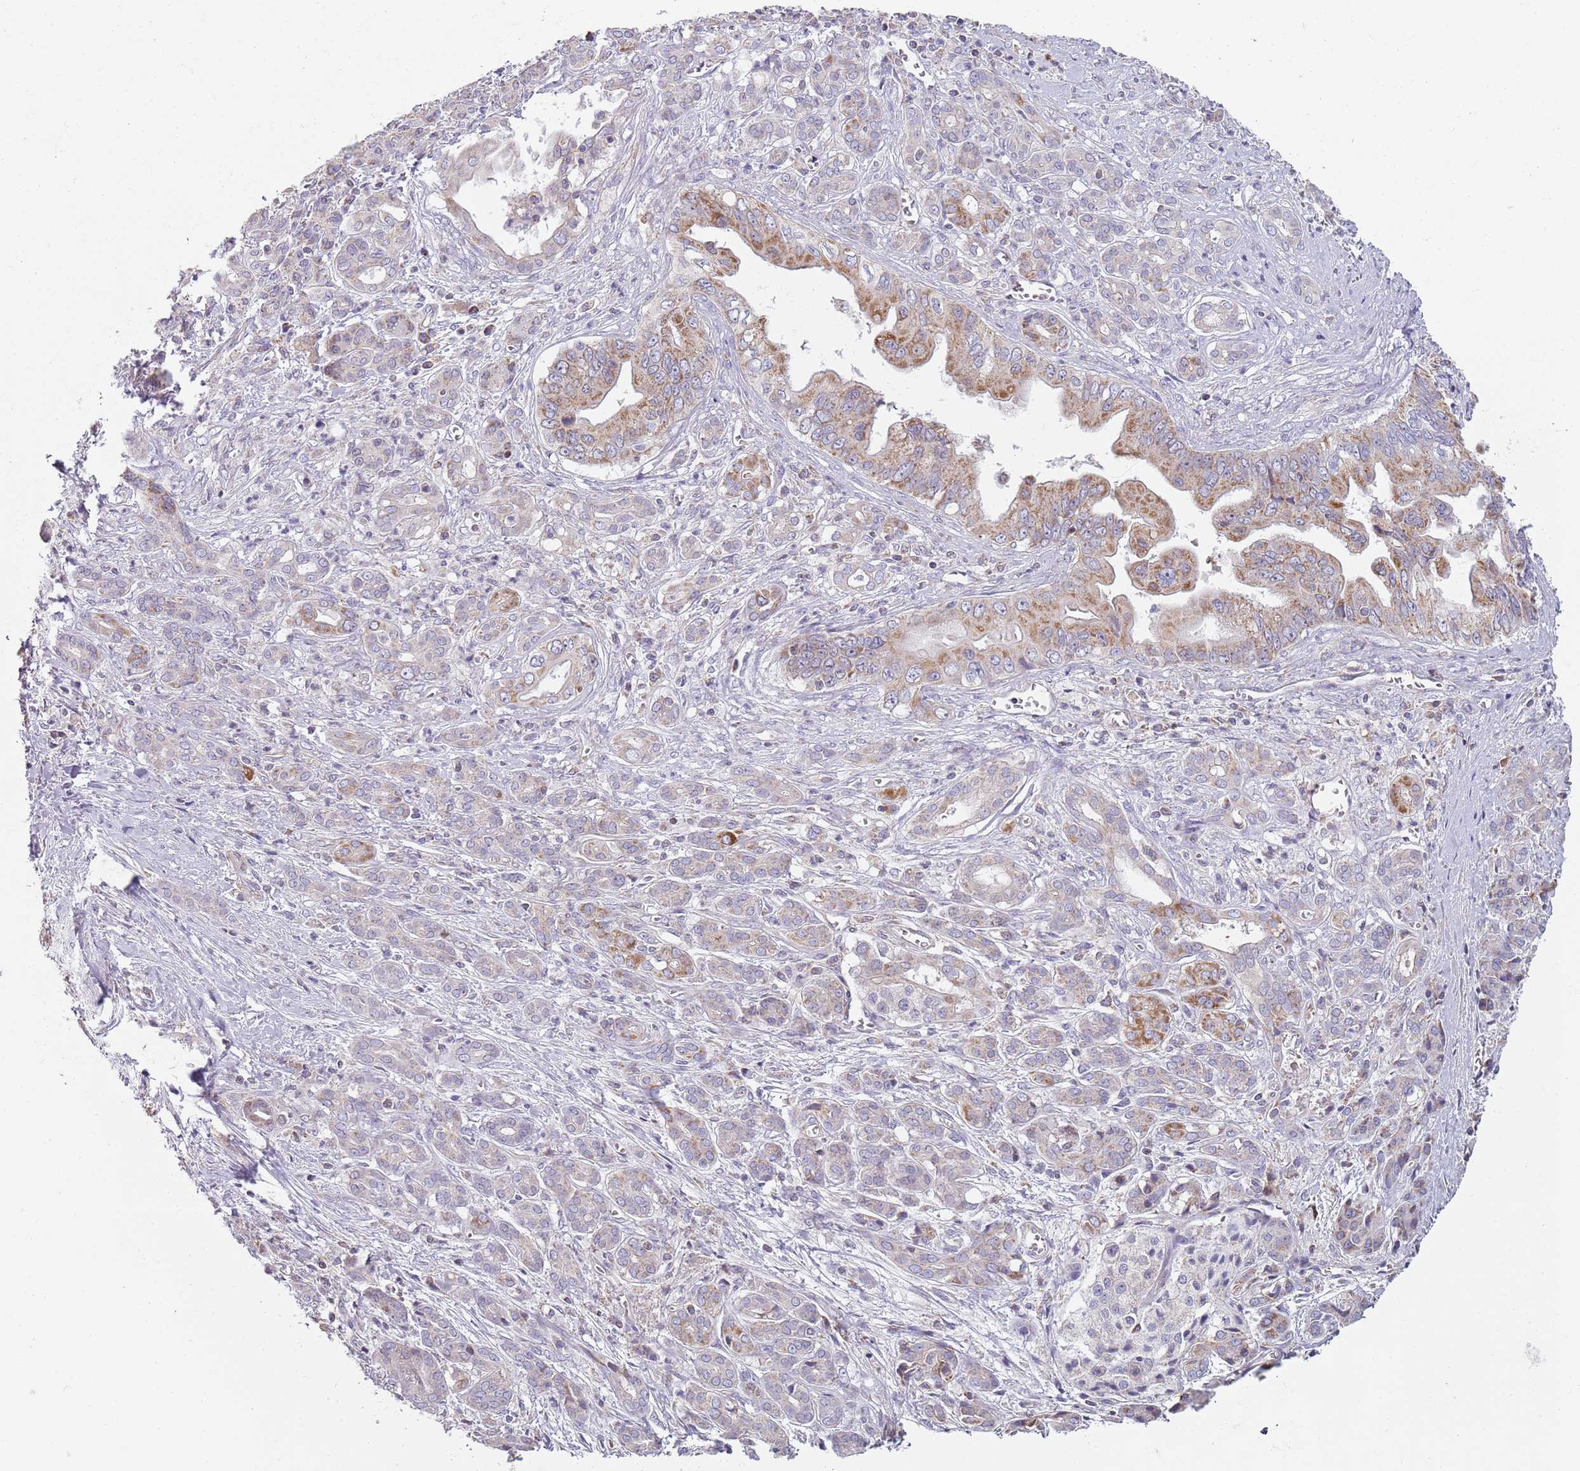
{"staining": {"intensity": "moderate", "quantity": ">75%", "location": "cytoplasmic/membranous"}, "tissue": "pancreatic cancer", "cell_type": "Tumor cells", "image_type": "cancer", "snomed": [{"axis": "morphology", "description": "Adenocarcinoma, NOS"}, {"axis": "topography", "description": "Pancreas"}], "caption": "Adenocarcinoma (pancreatic) stained with a protein marker reveals moderate staining in tumor cells.", "gene": "GAS8", "patient": {"sex": "male", "age": 59}}